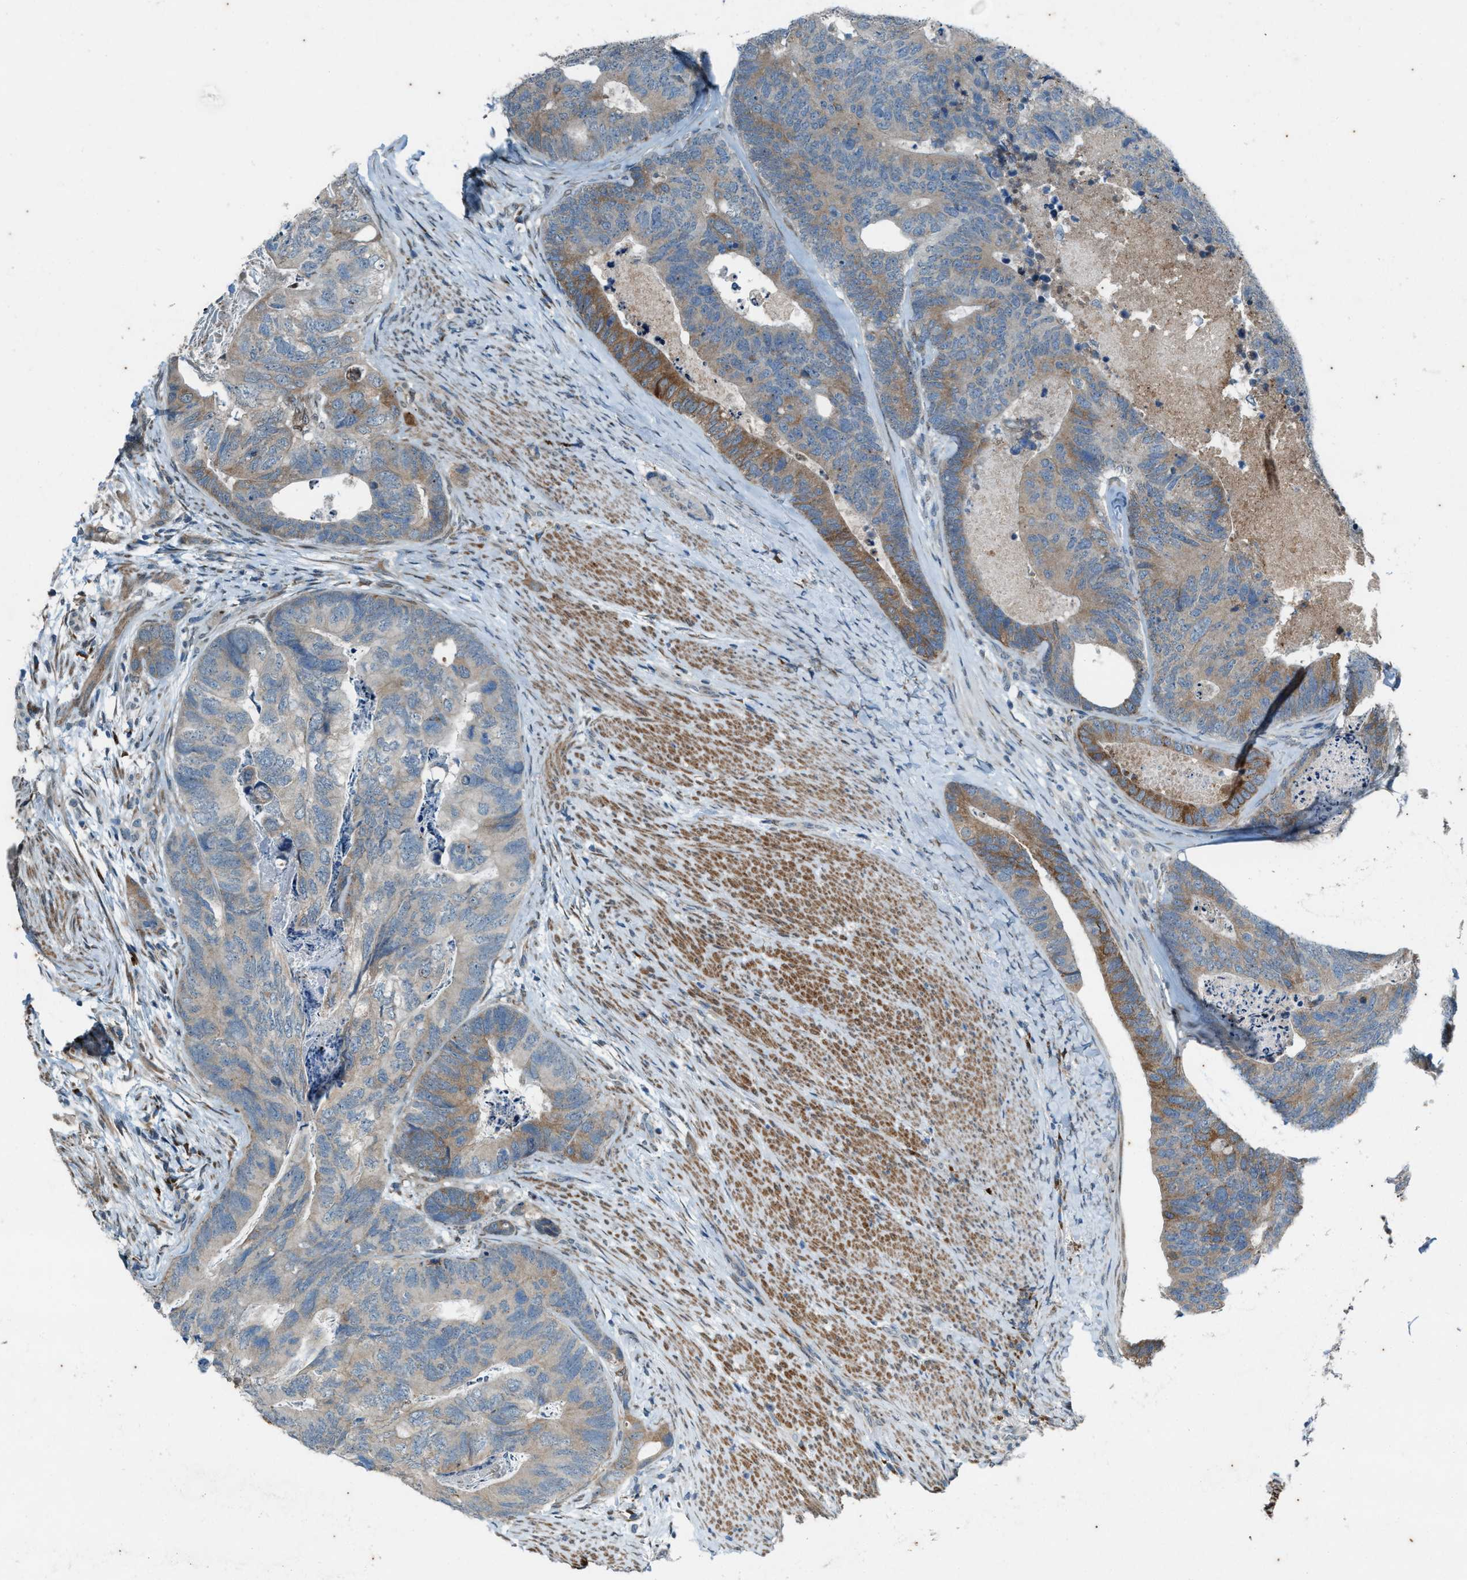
{"staining": {"intensity": "moderate", "quantity": "25%-75%", "location": "cytoplasmic/membranous"}, "tissue": "colorectal cancer", "cell_type": "Tumor cells", "image_type": "cancer", "snomed": [{"axis": "morphology", "description": "Adenocarcinoma, NOS"}, {"axis": "topography", "description": "Colon"}], "caption": "Immunohistochemistry (IHC) of colorectal adenocarcinoma shows medium levels of moderate cytoplasmic/membranous expression in about 25%-75% of tumor cells.", "gene": "CHPF2", "patient": {"sex": "female", "age": 67}}